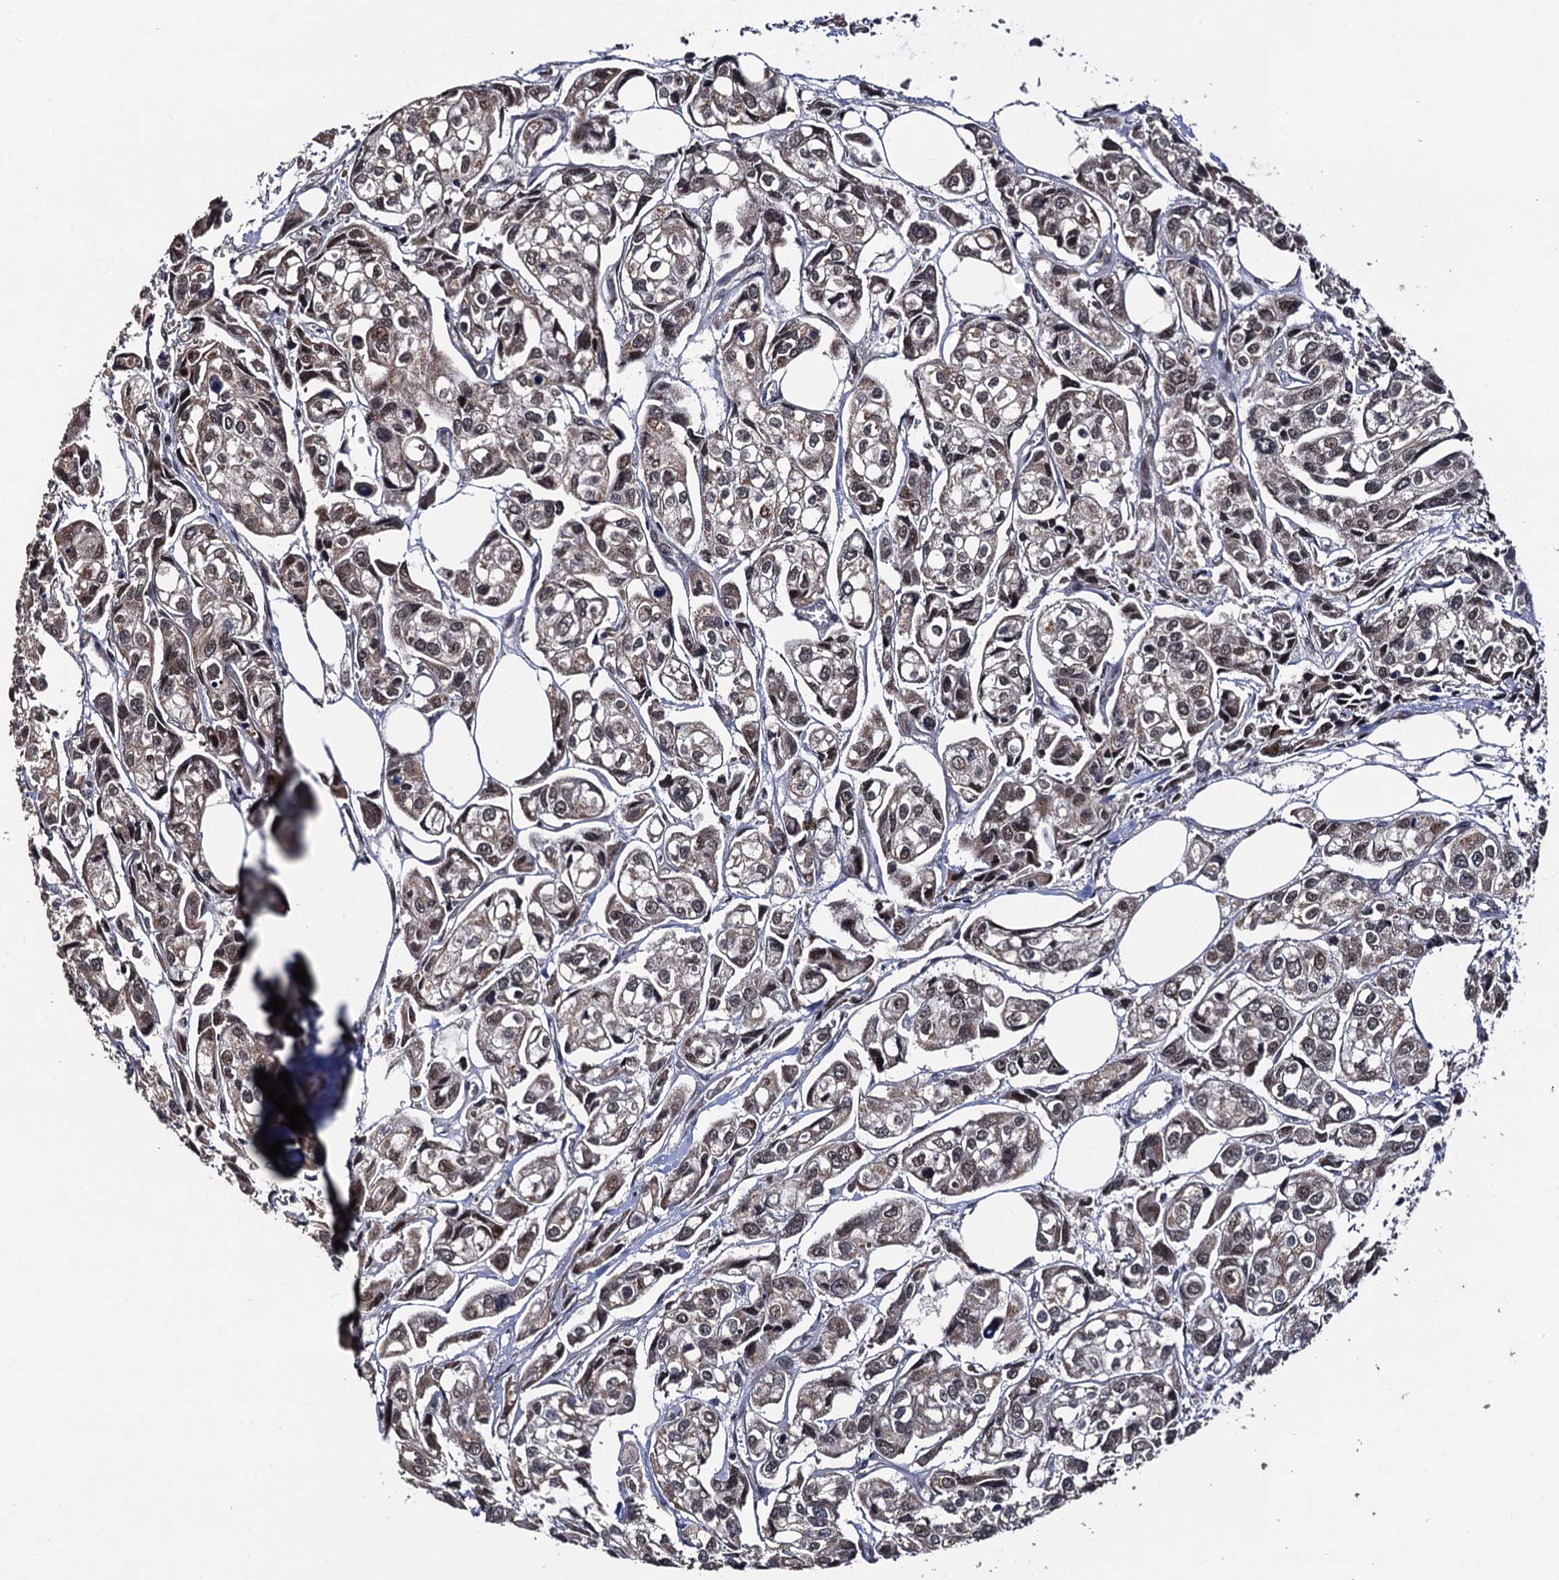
{"staining": {"intensity": "moderate", "quantity": "25%-75%", "location": "nuclear"}, "tissue": "urothelial cancer", "cell_type": "Tumor cells", "image_type": "cancer", "snomed": [{"axis": "morphology", "description": "Urothelial carcinoma, High grade"}, {"axis": "topography", "description": "Urinary bladder"}], "caption": "About 25%-75% of tumor cells in urothelial carcinoma (high-grade) demonstrate moderate nuclear protein staining as visualized by brown immunohistochemical staining.", "gene": "LRRC63", "patient": {"sex": "male", "age": 67}}